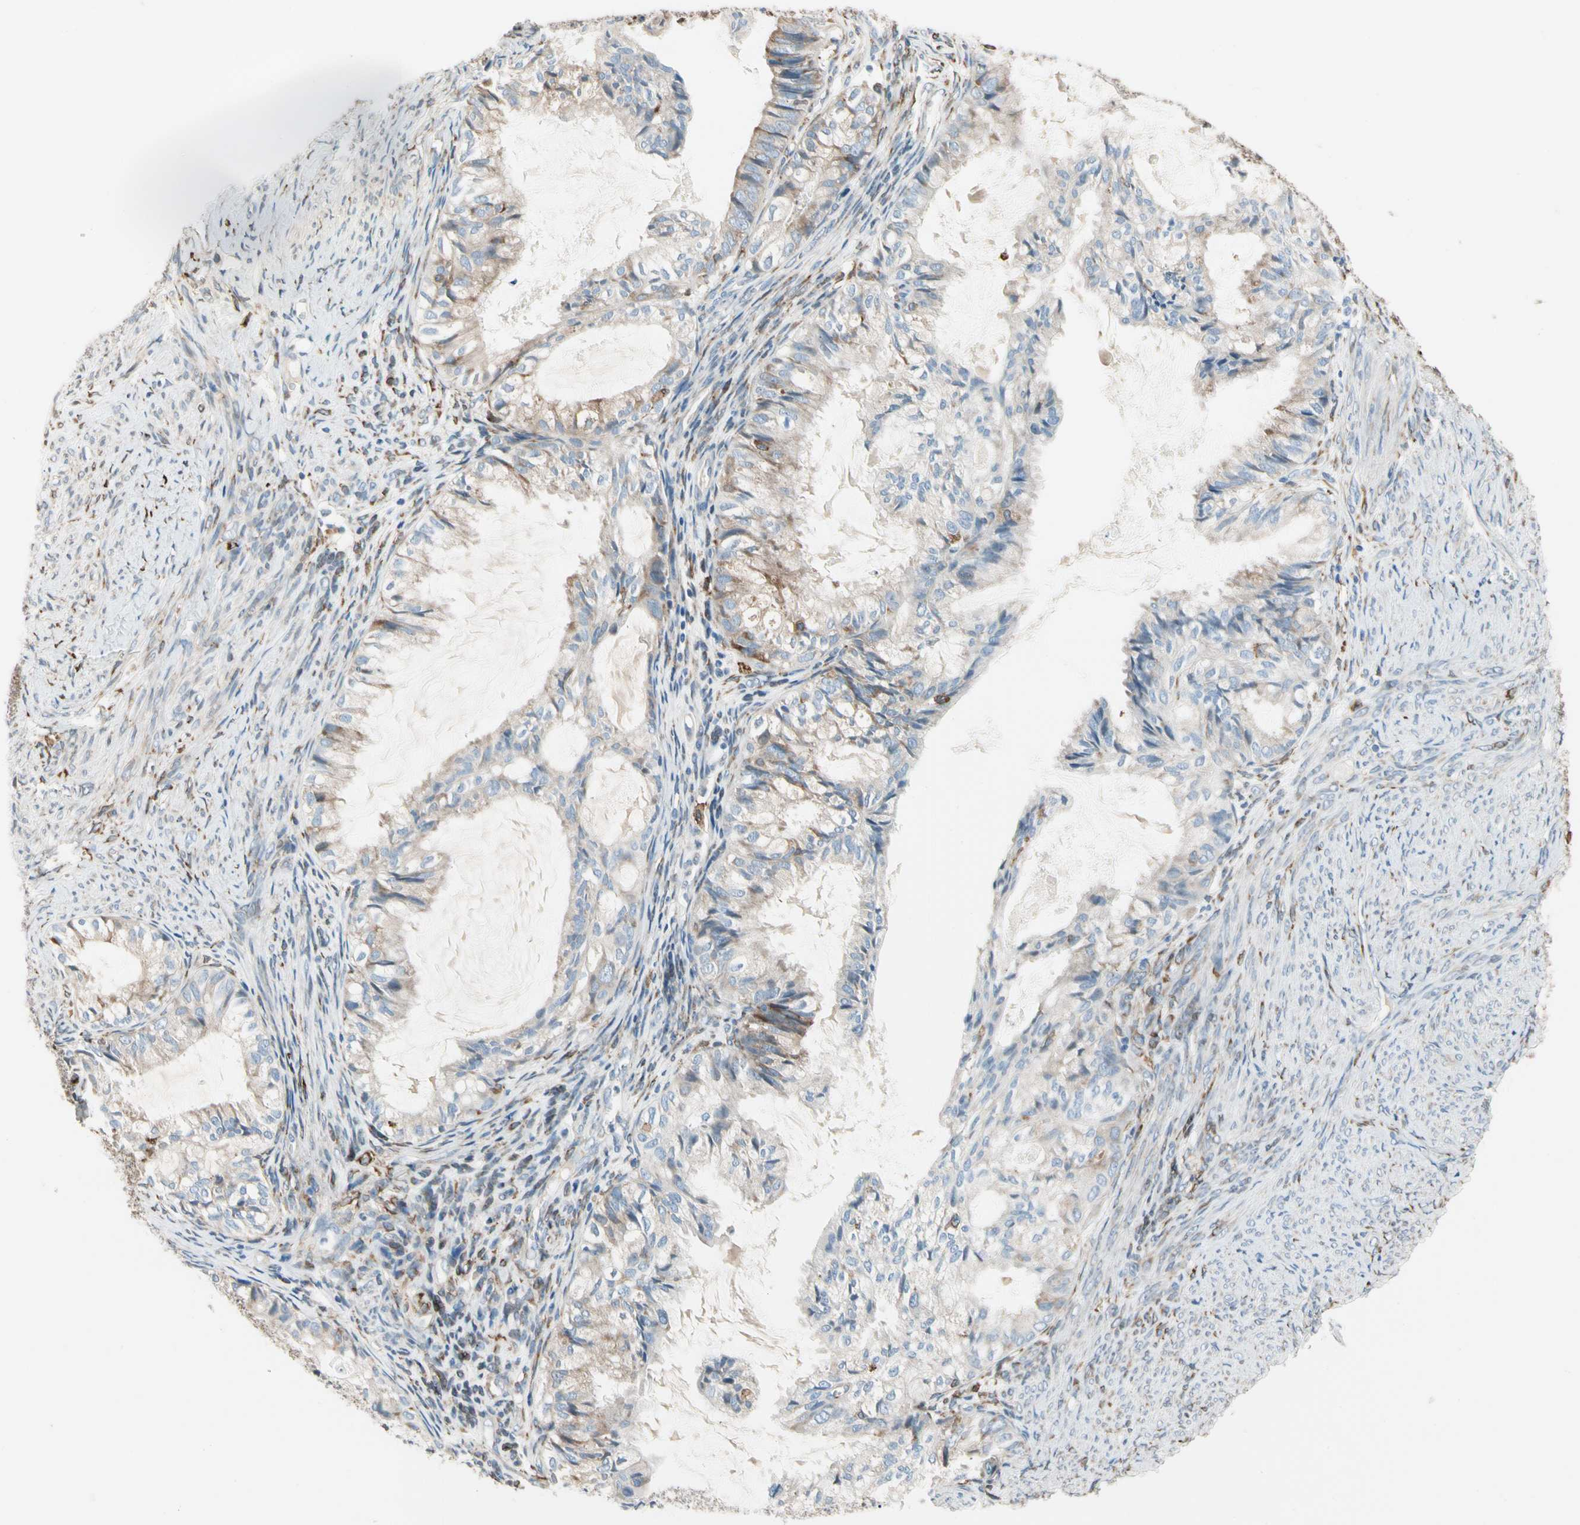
{"staining": {"intensity": "weak", "quantity": "25%-75%", "location": "cytoplasmic/membranous"}, "tissue": "cervical cancer", "cell_type": "Tumor cells", "image_type": "cancer", "snomed": [{"axis": "morphology", "description": "Normal tissue, NOS"}, {"axis": "morphology", "description": "Adenocarcinoma, NOS"}, {"axis": "topography", "description": "Cervix"}, {"axis": "topography", "description": "Endometrium"}], "caption": "This histopathology image reveals immunohistochemistry staining of cervical cancer (adenocarcinoma), with low weak cytoplasmic/membranous positivity in approximately 25%-75% of tumor cells.", "gene": "LRPAP1", "patient": {"sex": "female", "age": 86}}